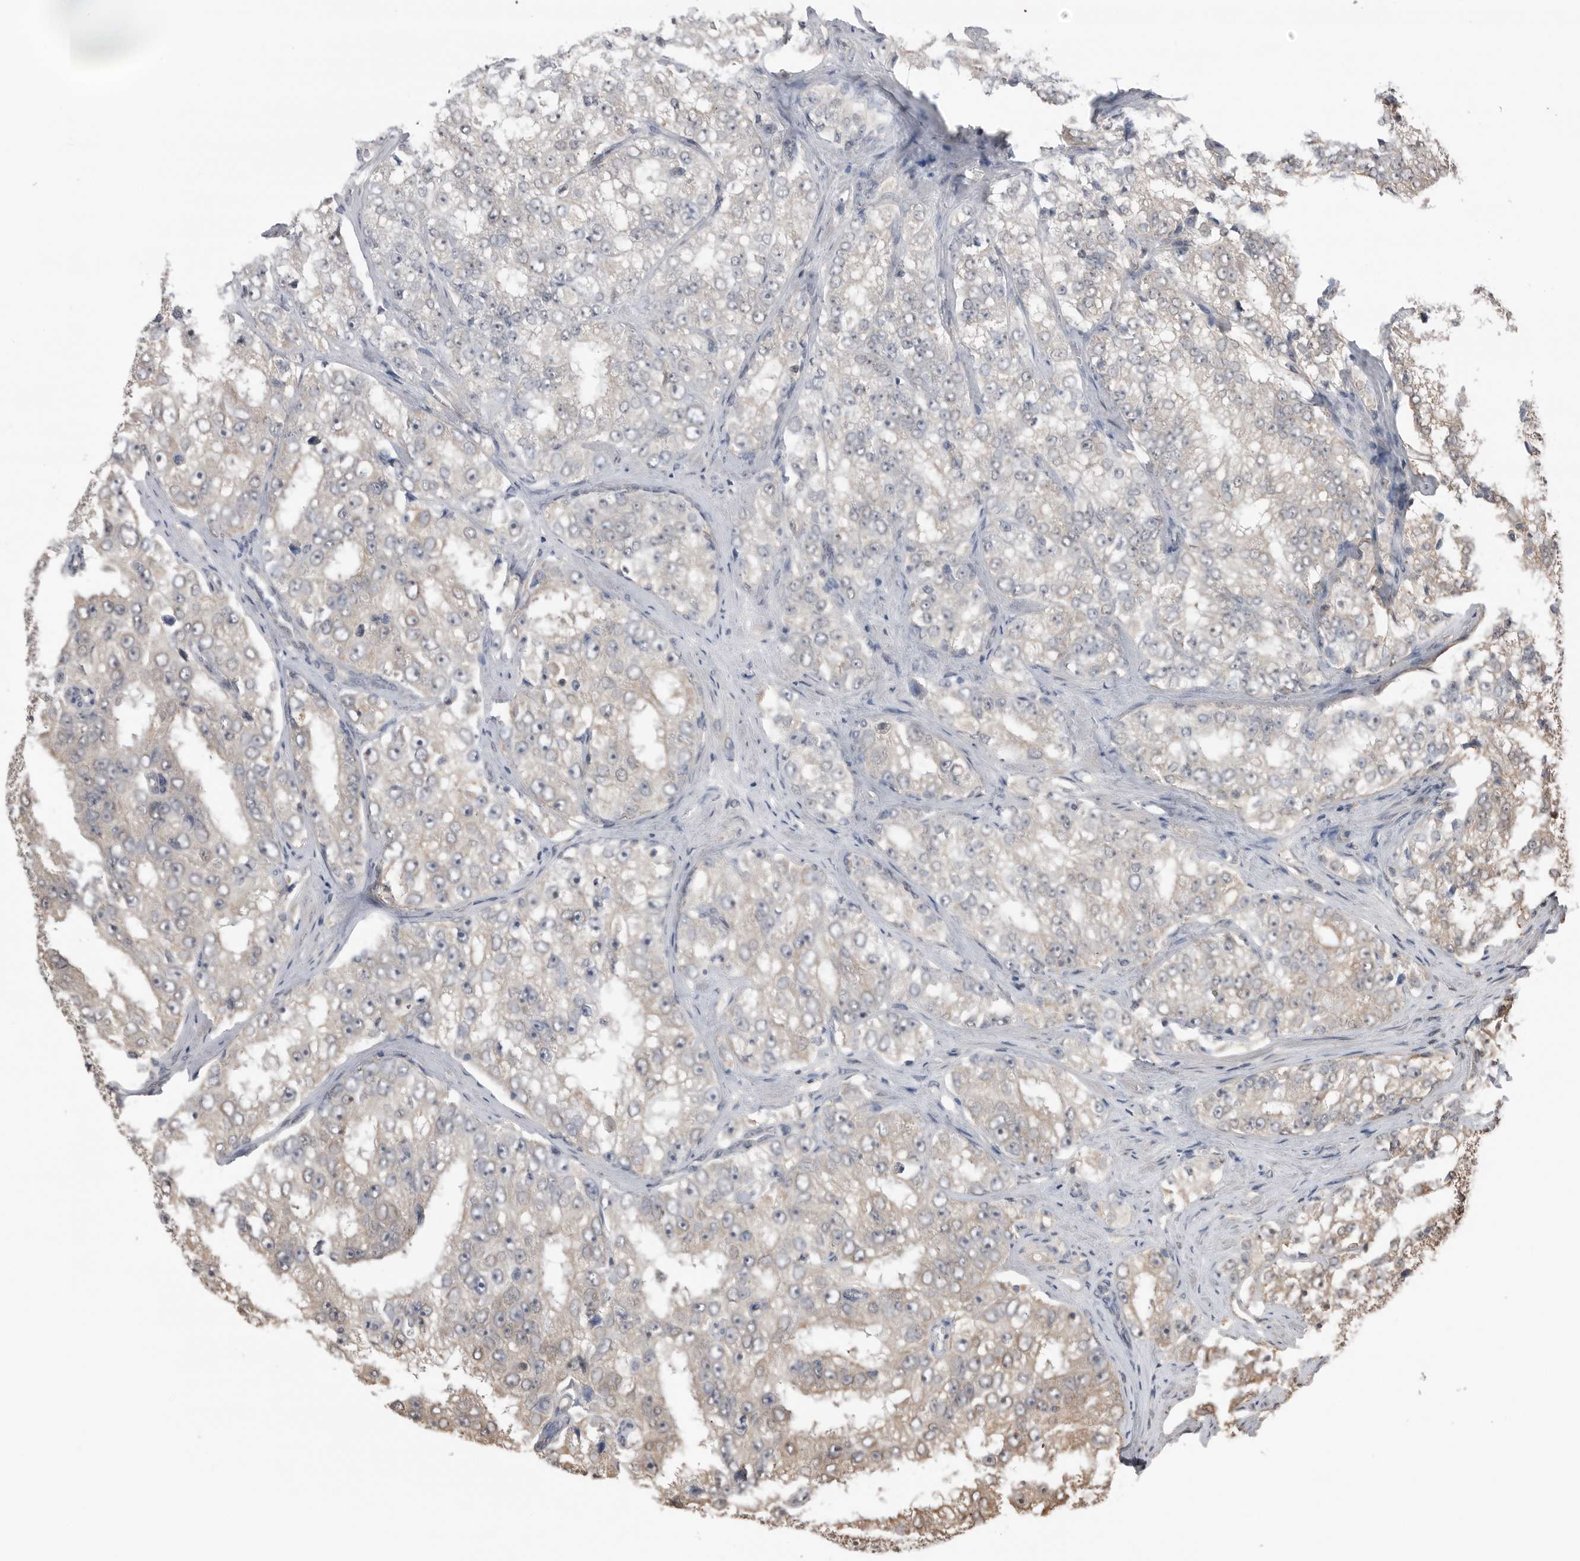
{"staining": {"intensity": "weak", "quantity": "<25%", "location": "cytoplasmic/membranous"}, "tissue": "prostate cancer", "cell_type": "Tumor cells", "image_type": "cancer", "snomed": [{"axis": "morphology", "description": "Adenocarcinoma, High grade"}, {"axis": "topography", "description": "Prostate"}], "caption": "IHC histopathology image of neoplastic tissue: adenocarcinoma (high-grade) (prostate) stained with DAB (3,3'-diaminobenzidine) reveals no significant protein expression in tumor cells.", "gene": "PEAK1", "patient": {"sex": "male", "age": 58}}